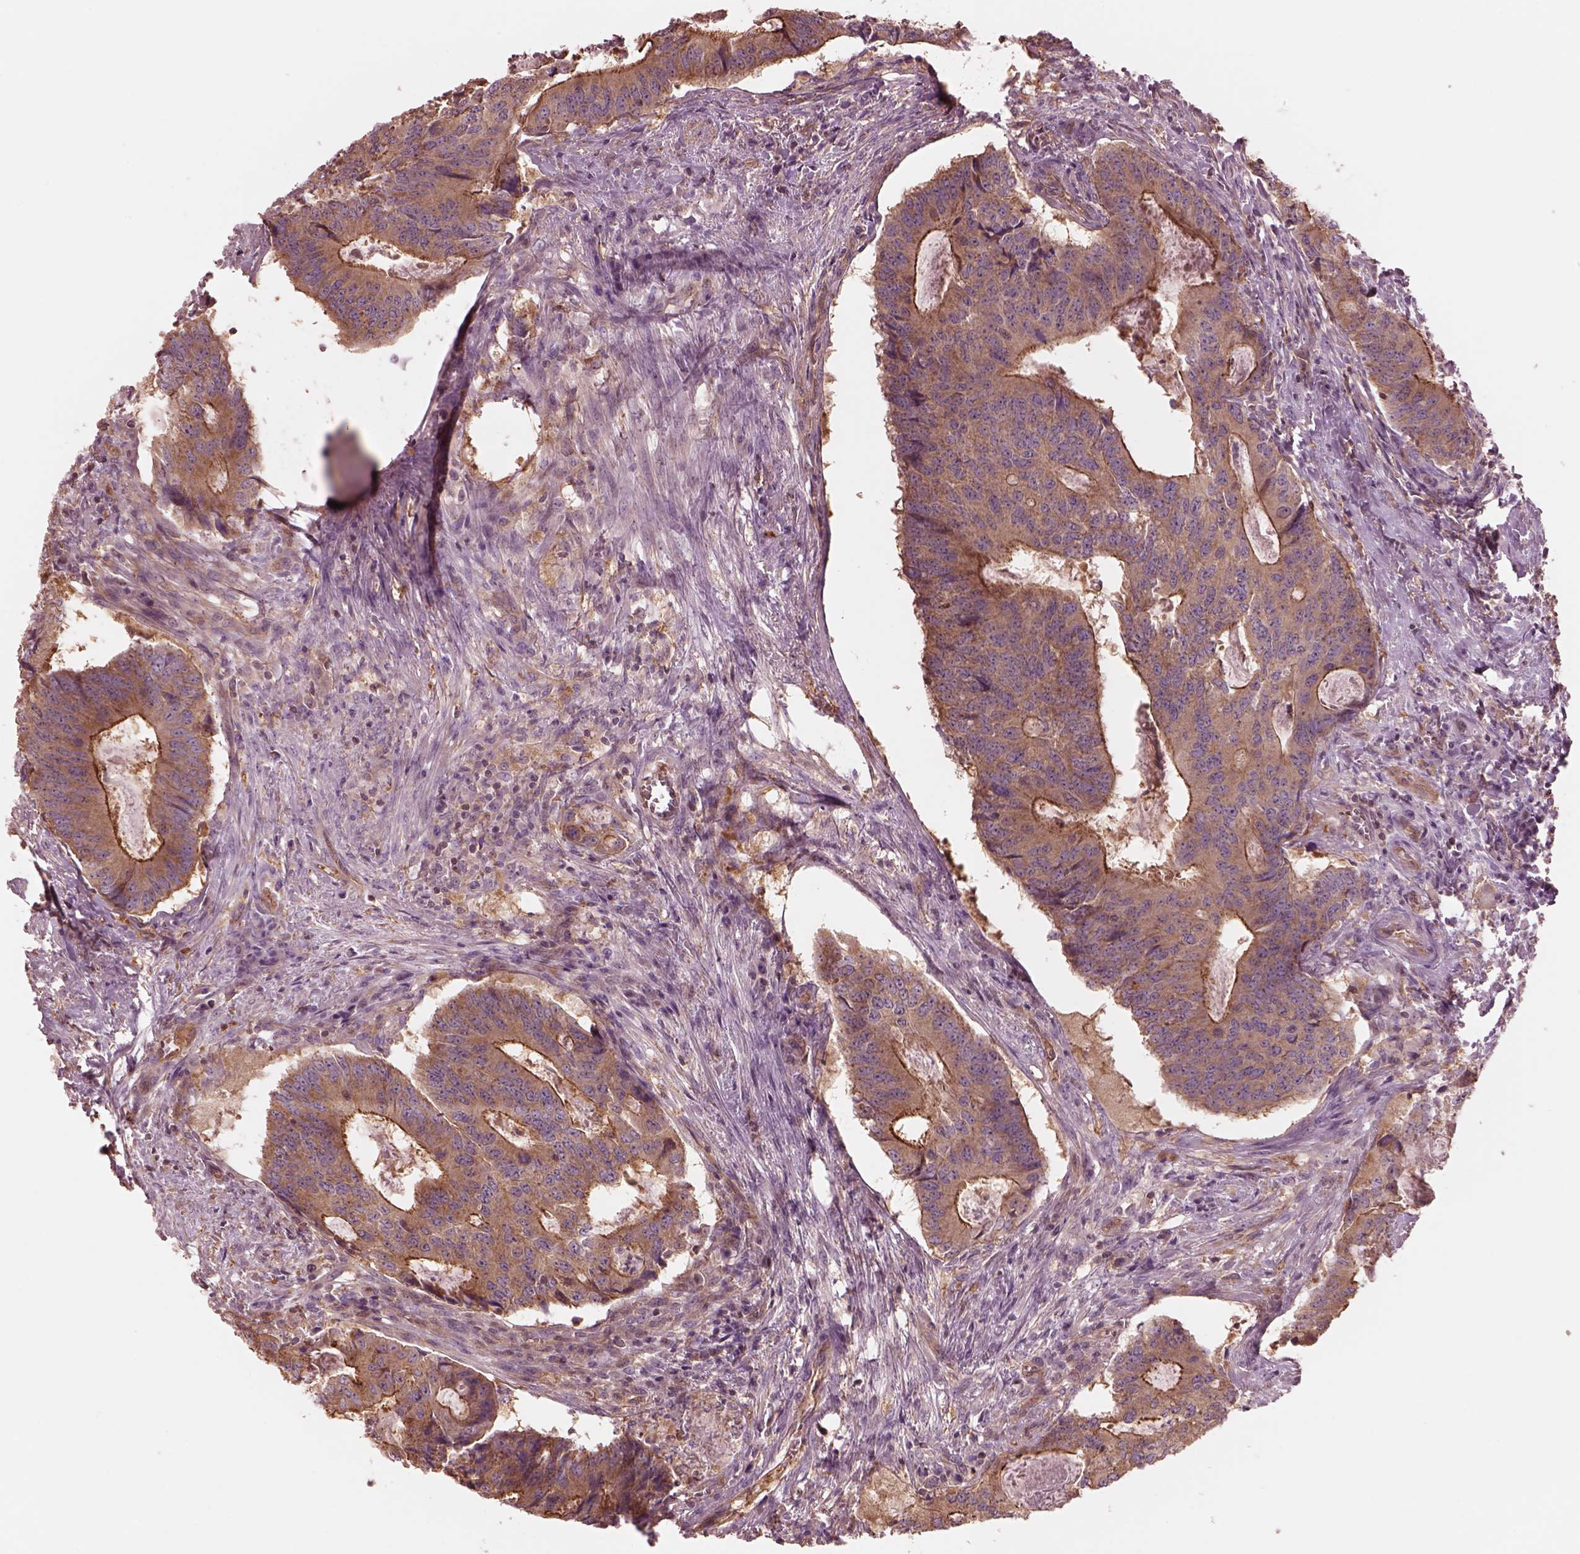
{"staining": {"intensity": "strong", "quantity": "<25%", "location": "cytoplasmic/membranous"}, "tissue": "colorectal cancer", "cell_type": "Tumor cells", "image_type": "cancer", "snomed": [{"axis": "morphology", "description": "Adenocarcinoma, NOS"}, {"axis": "topography", "description": "Colon"}], "caption": "Human colorectal cancer (adenocarcinoma) stained with a brown dye demonstrates strong cytoplasmic/membranous positive staining in approximately <25% of tumor cells.", "gene": "STK33", "patient": {"sex": "male", "age": 67}}